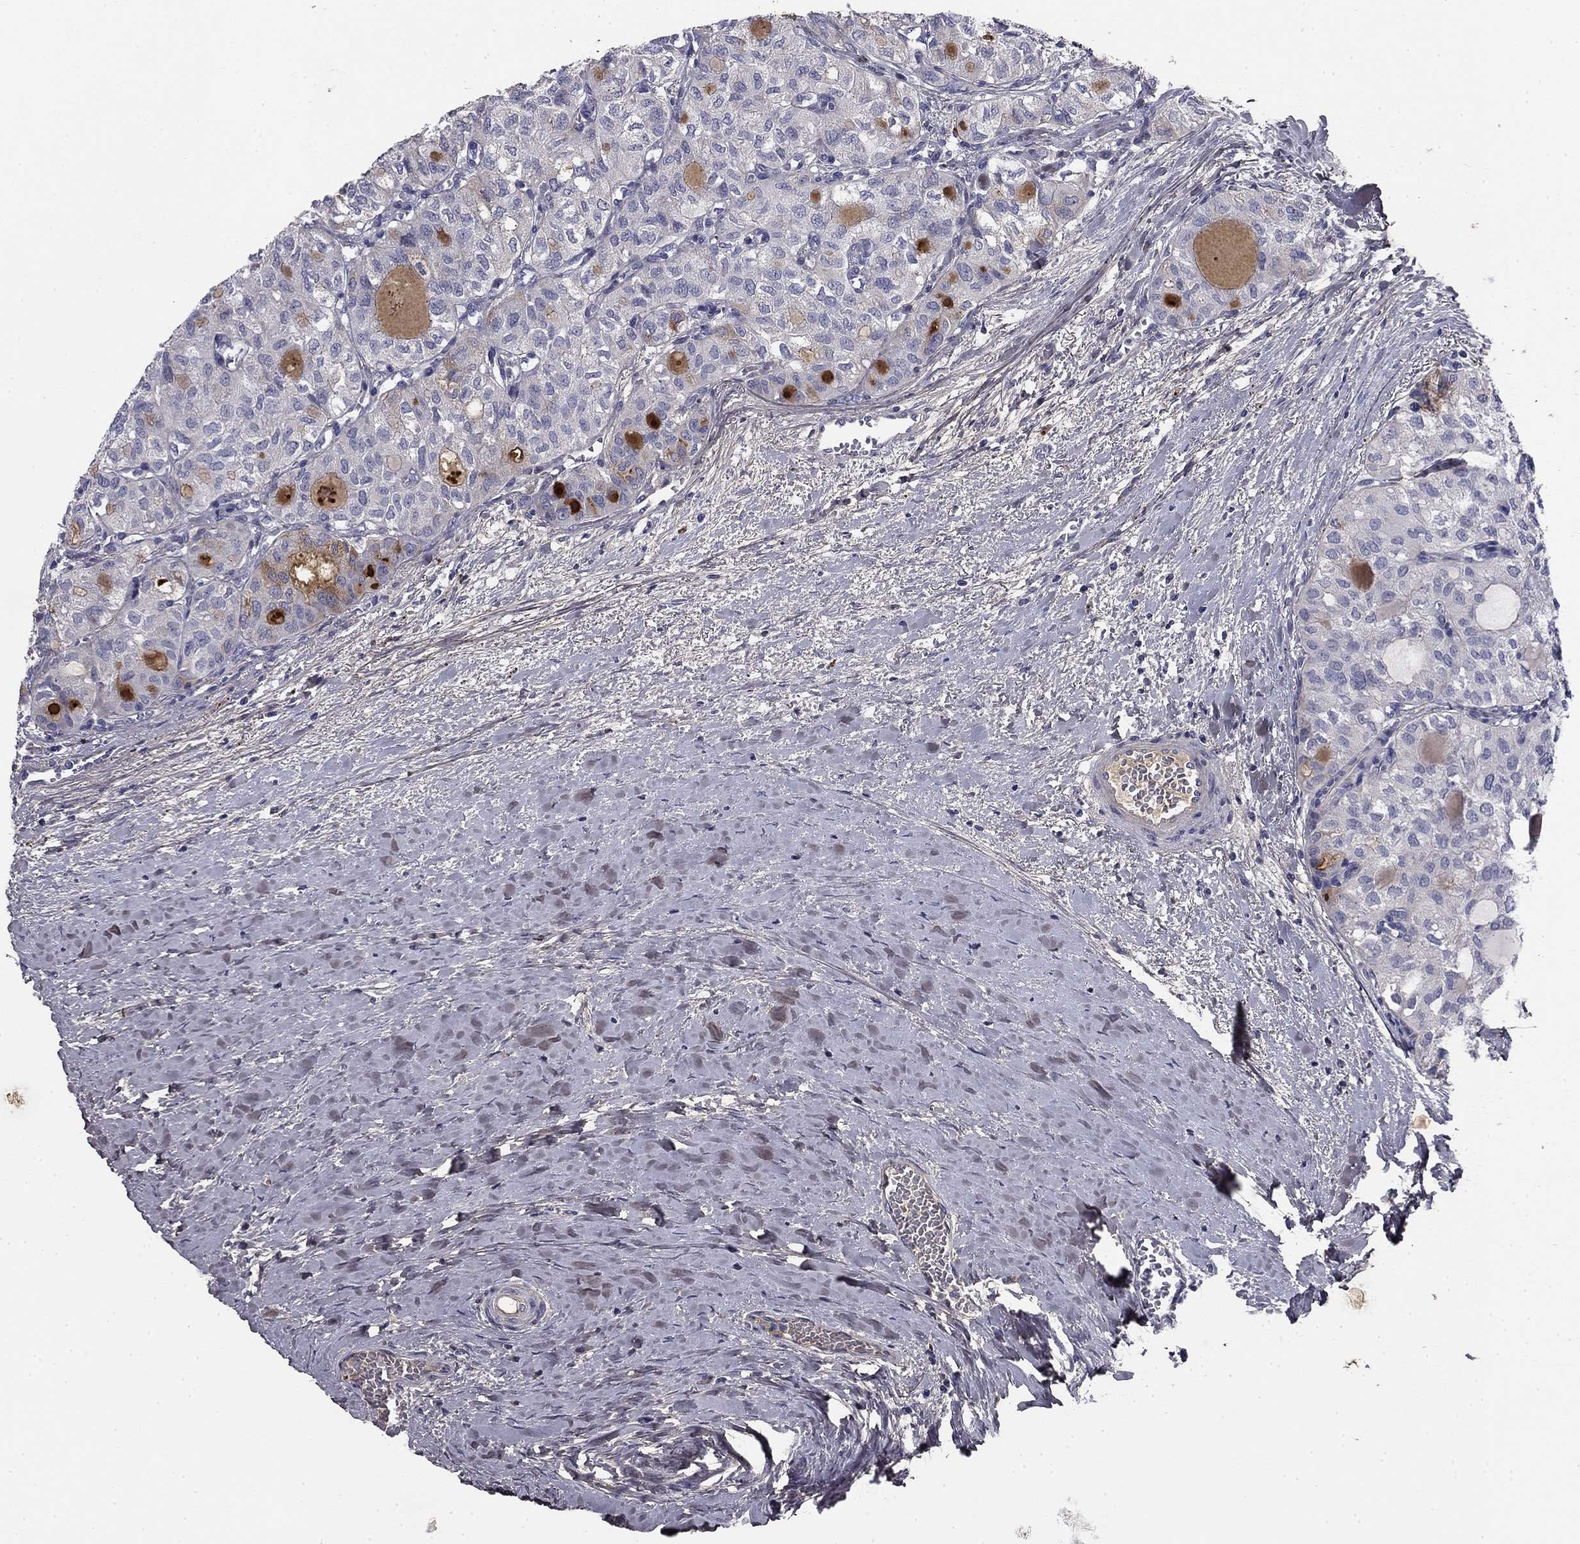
{"staining": {"intensity": "negative", "quantity": "none", "location": "none"}, "tissue": "thyroid cancer", "cell_type": "Tumor cells", "image_type": "cancer", "snomed": [{"axis": "morphology", "description": "Follicular adenoma carcinoma, NOS"}, {"axis": "topography", "description": "Thyroid gland"}], "caption": "A micrograph of thyroid cancer stained for a protein exhibits no brown staining in tumor cells. (IHC, brightfield microscopy, high magnification).", "gene": "COL2A1", "patient": {"sex": "male", "age": 75}}